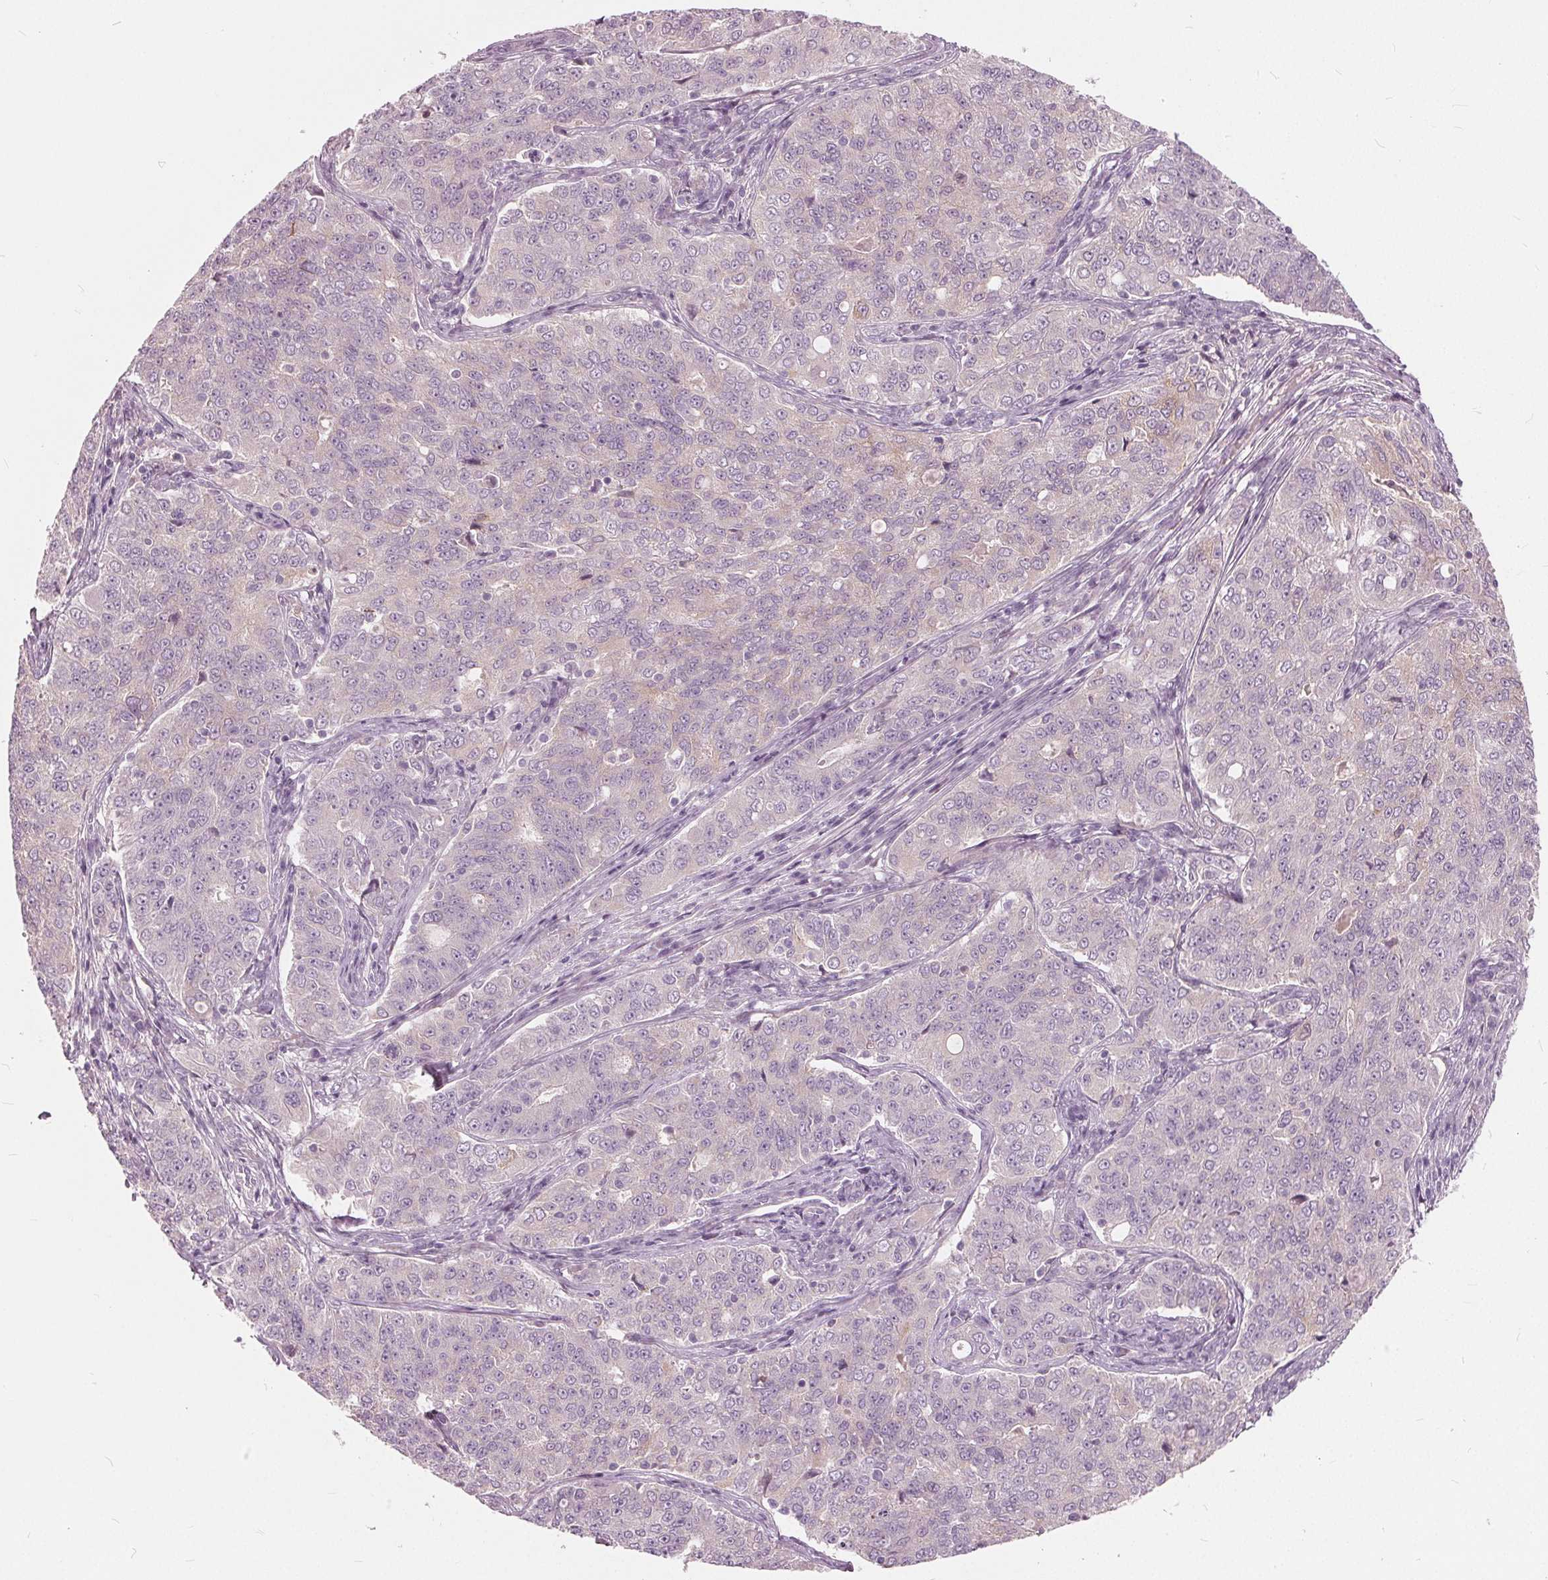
{"staining": {"intensity": "negative", "quantity": "none", "location": "none"}, "tissue": "endometrial cancer", "cell_type": "Tumor cells", "image_type": "cancer", "snomed": [{"axis": "morphology", "description": "Adenocarcinoma, NOS"}, {"axis": "topography", "description": "Endometrium"}], "caption": "This micrograph is of endometrial cancer (adenocarcinoma) stained with immunohistochemistry (IHC) to label a protein in brown with the nuclei are counter-stained blue. There is no positivity in tumor cells.", "gene": "LHFPL7", "patient": {"sex": "female", "age": 43}}